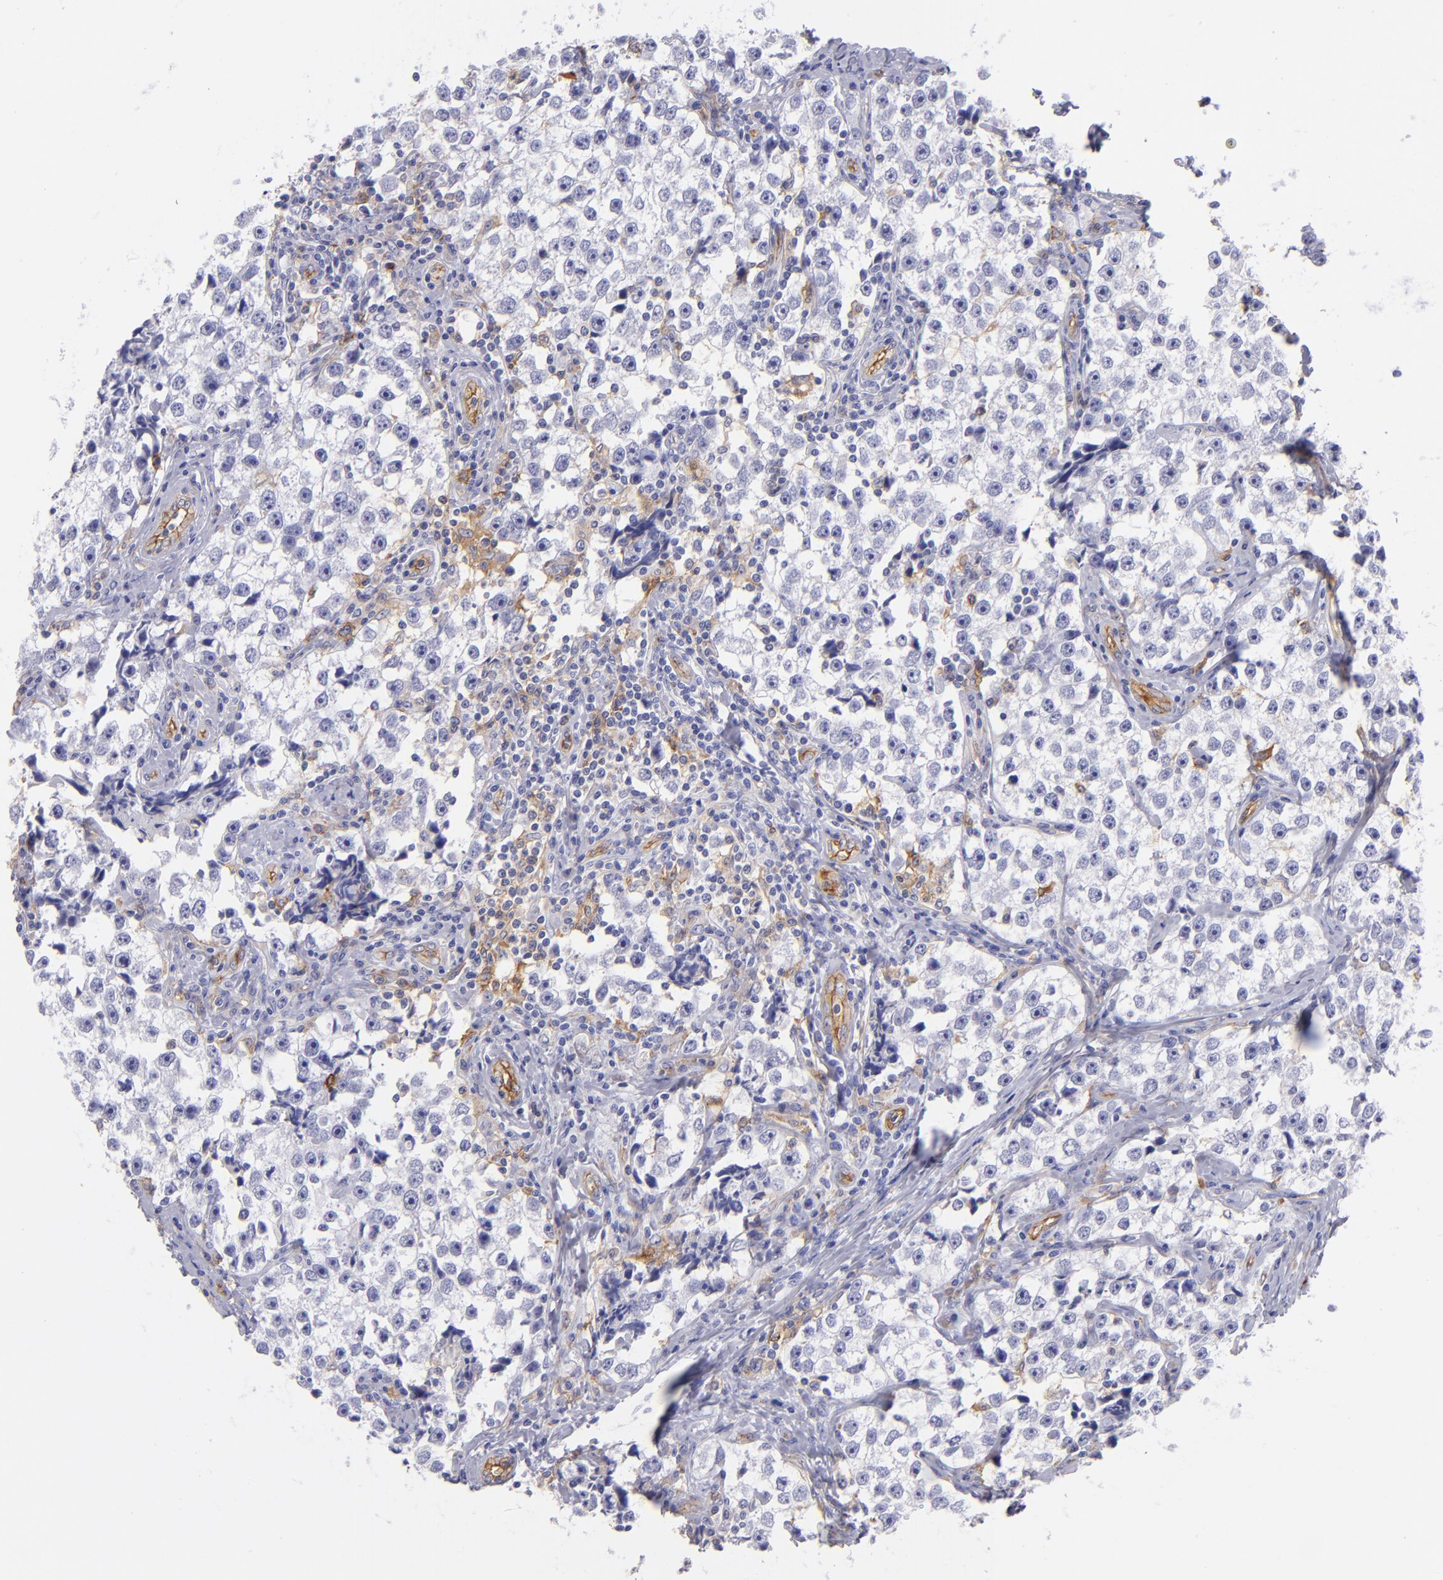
{"staining": {"intensity": "negative", "quantity": "none", "location": "none"}, "tissue": "testis cancer", "cell_type": "Tumor cells", "image_type": "cancer", "snomed": [{"axis": "morphology", "description": "Seminoma, NOS"}, {"axis": "topography", "description": "Testis"}], "caption": "Tumor cells show no significant expression in testis seminoma.", "gene": "ENTPD1", "patient": {"sex": "male", "age": 32}}